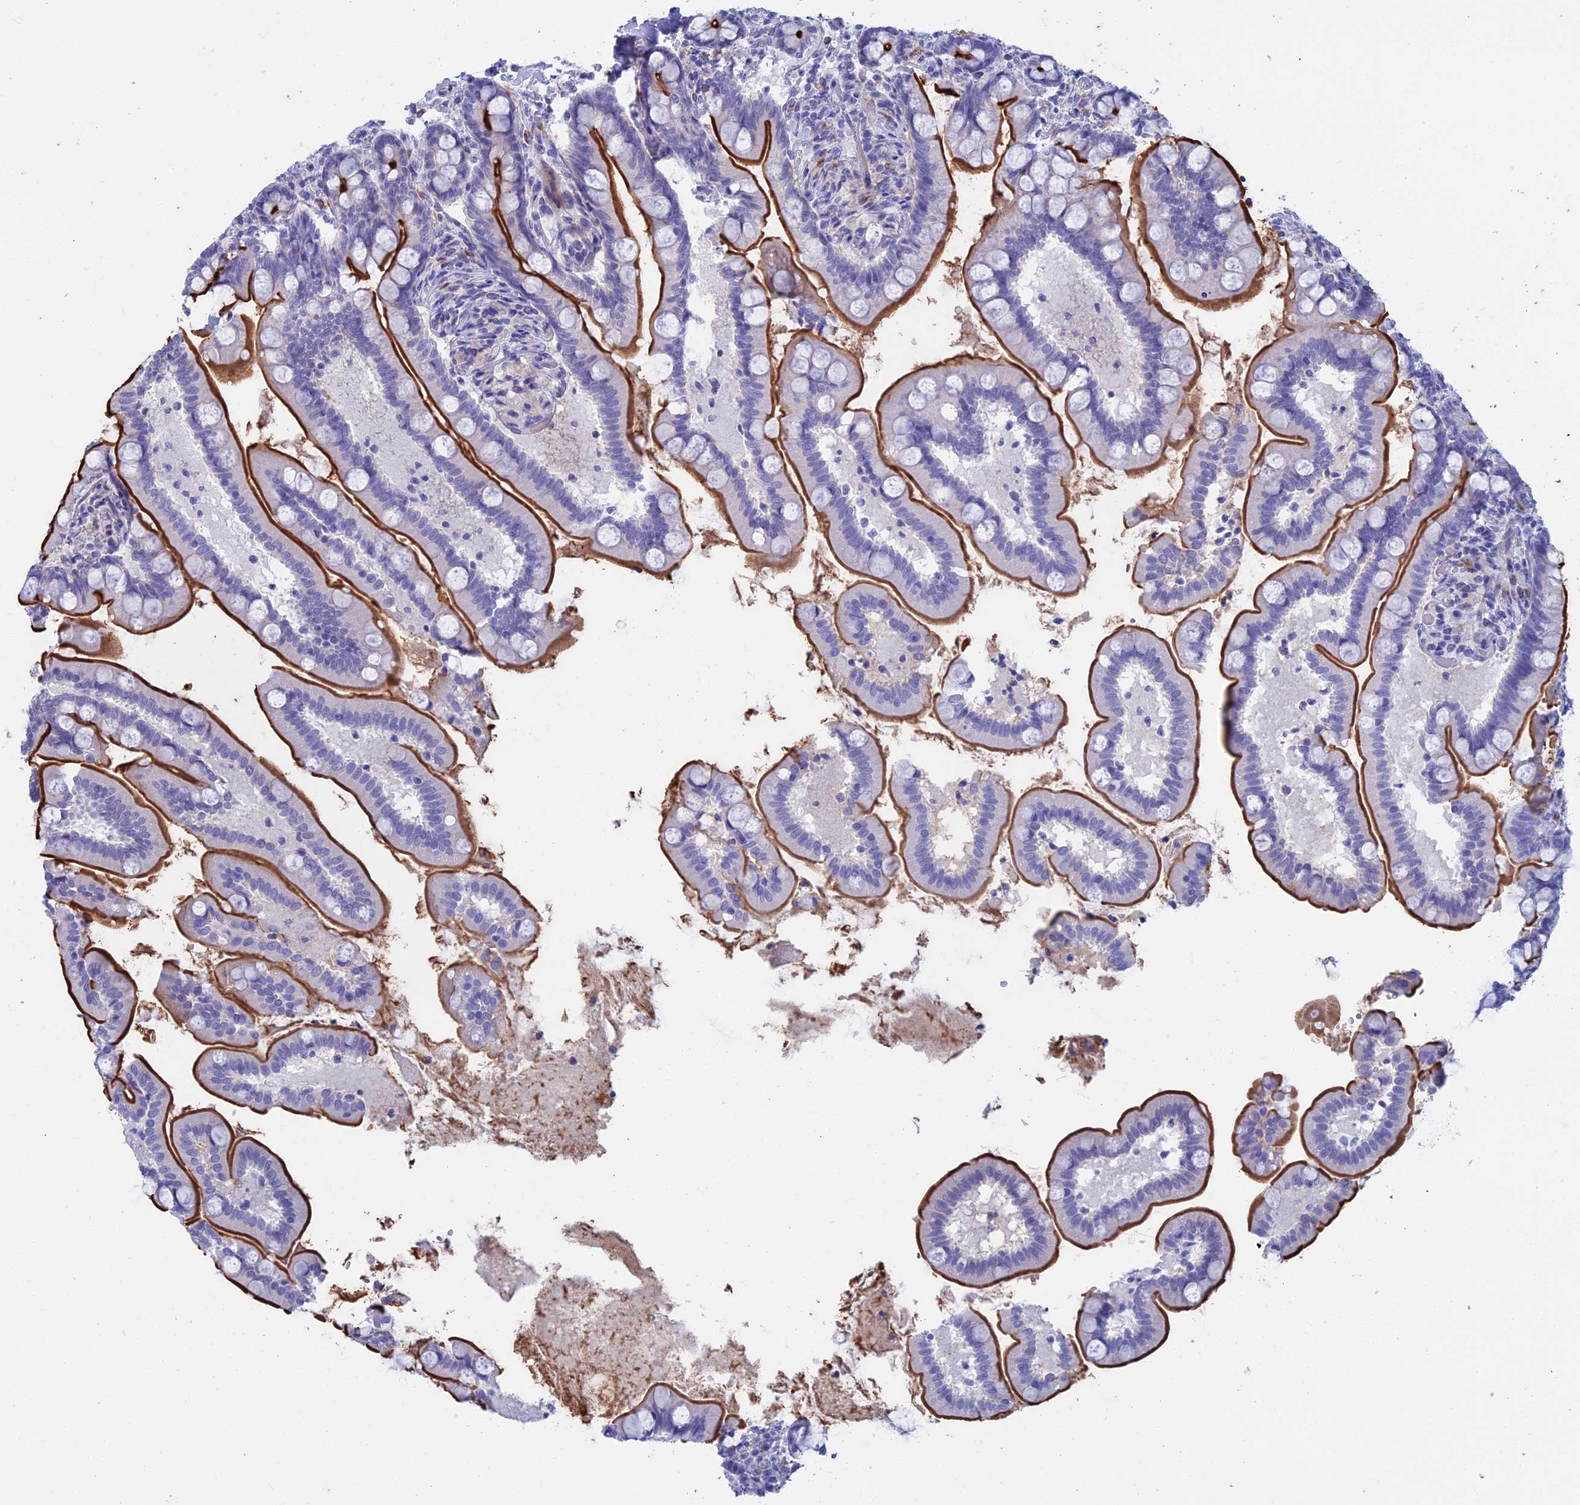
{"staining": {"intensity": "strong", "quantity": ">75%", "location": "cytoplasmic/membranous"}, "tissue": "small intestine", "cell_type": "Glandular cells", "image_type": "normal", "snomed": [{"axis": "morphology", "description": "Normal tissue, NOS"}, {"axis": "topography", "description": "Small intestine"}], "caption": "Small intestine stained with a brown dye shows strong cytoplasmic/membranous positive positivity in about >75% of glandular cells.", "gene": "SLC2A6", "patient": {"sex": "female", "age": 64}}